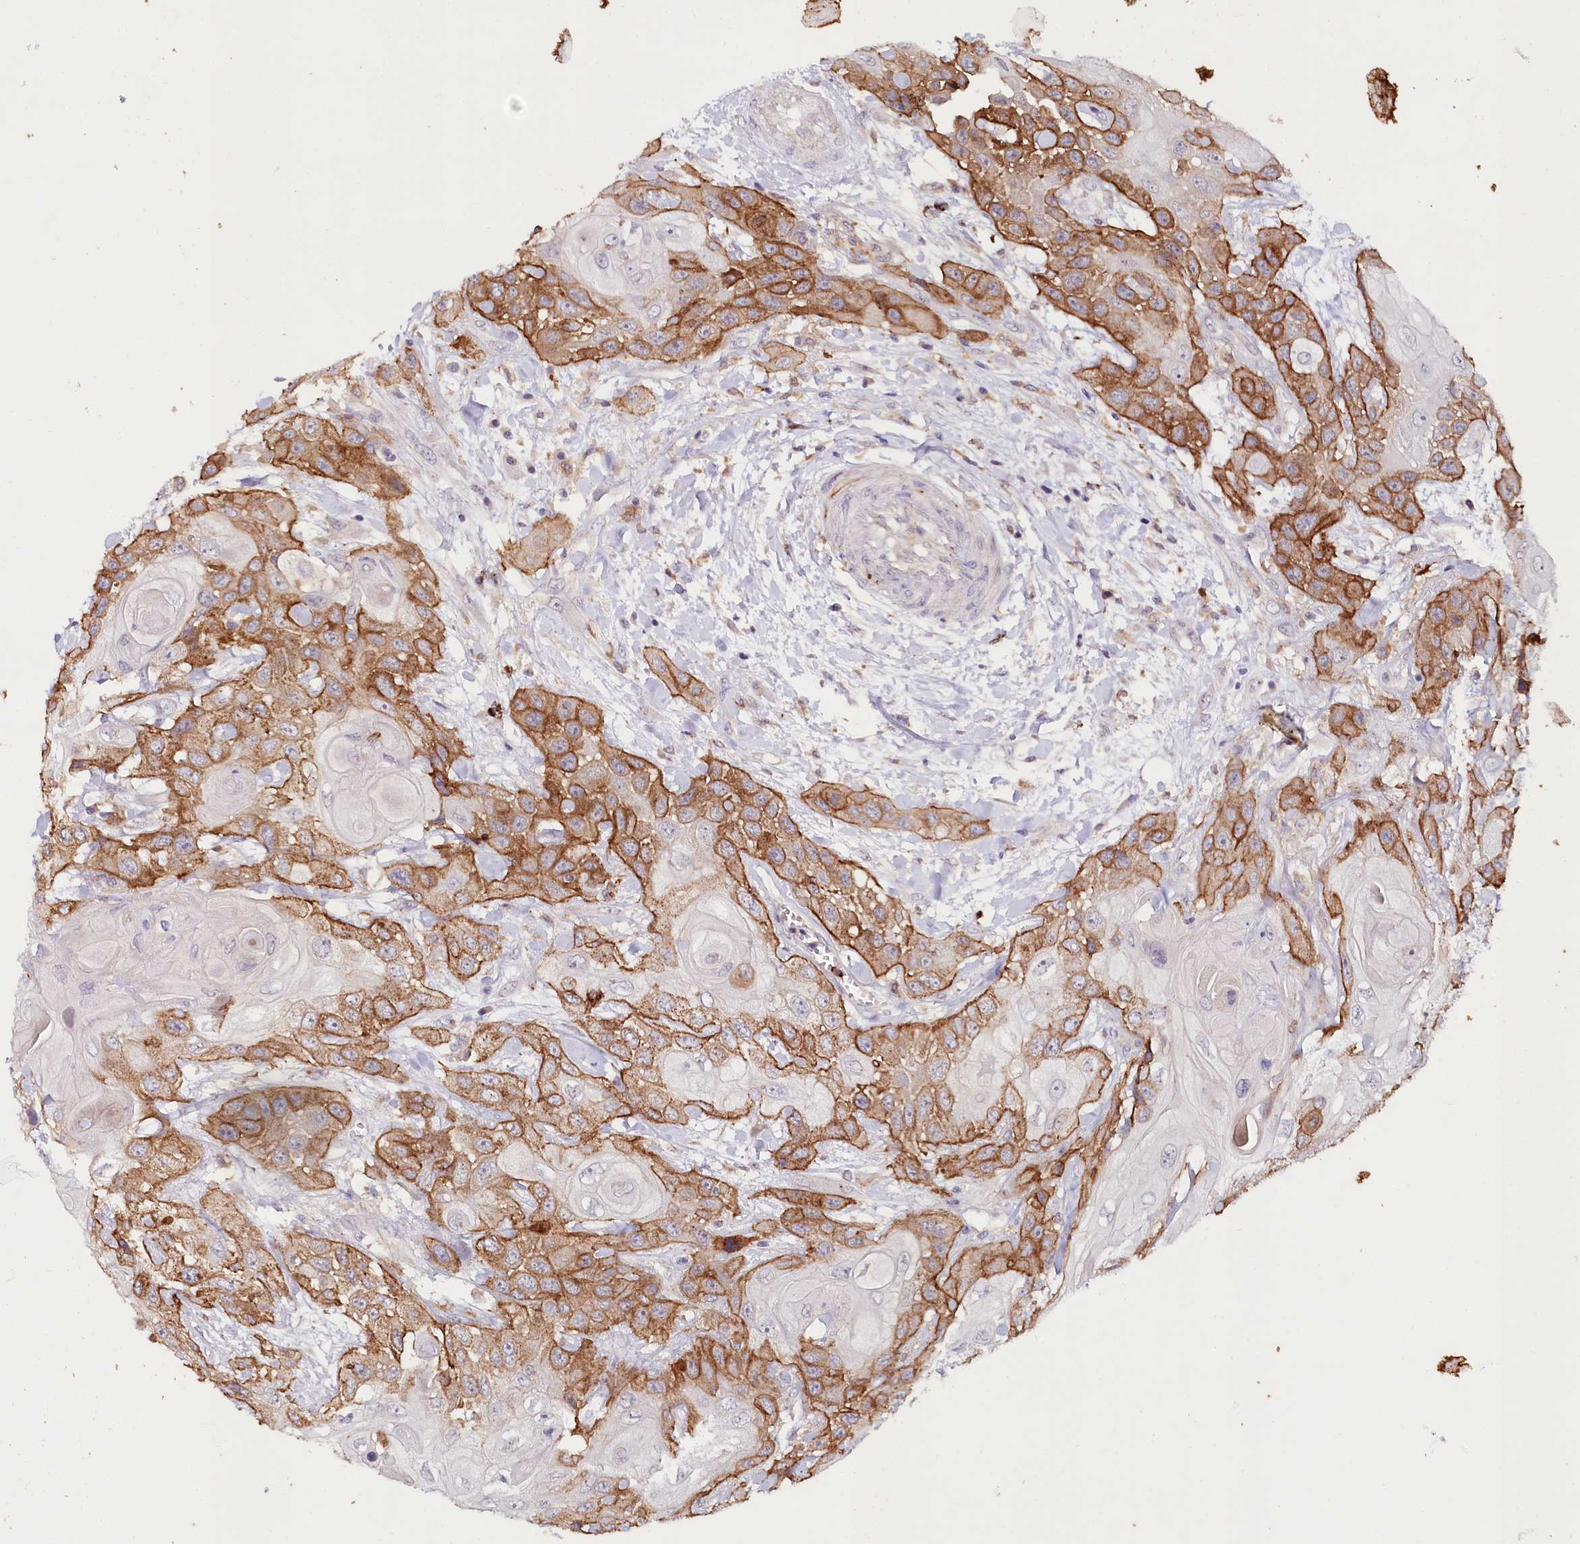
{"staining": {"intensity": "moderate", "quantity": "25%-75%", "location": "cytoplasmic/membranous"}, "tissue": "head and neck cancer", "cell_type": "Tumor cells", "image_type": "cancer", "snomed": [{"axis": "morphology", "description": "Squamous cell carcinoma, NOS"}, {"axis": "topography", "description": "Head-Neck"}], "caption": "The image reveals staining of squamous cell carcinoma (head and neck), revealing moderate cytoplasmic/membranous protein positivity (brown color) within tumor cells.", "gene": "ALDH3B1", "patient": {"sex": "female", "age": 43}}